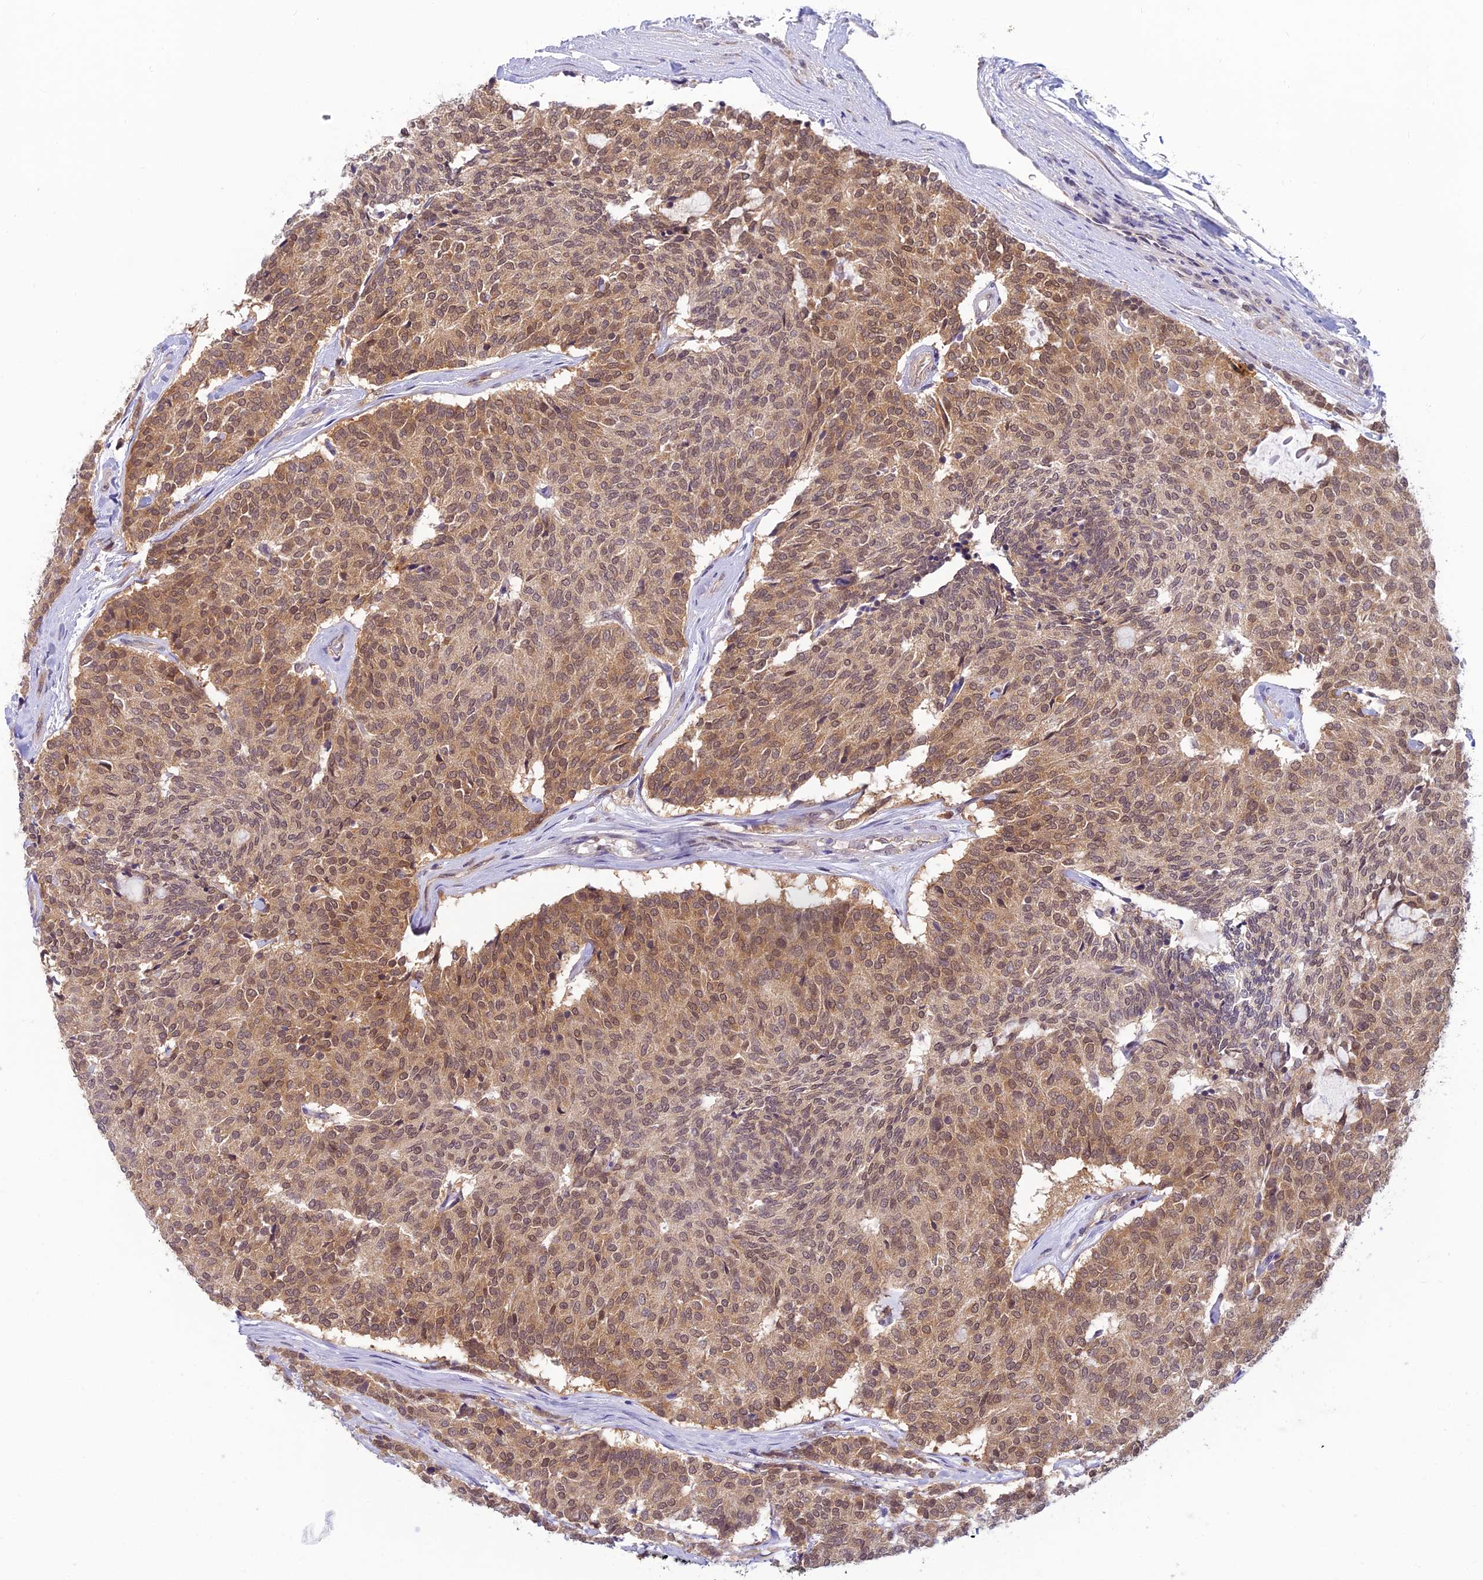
{"staining": {"intensity": "moderate", "quantity": ">75%", "location": "cytoplasmic/membranous,nuclear"}, "tissue": "carcinoid", "cell_type": "Tumor cells", "image_type": "cancer", "snomed": [{"axis": "morphology", "description": "Carcinoid, malignant, NOS"}, {"axis": "topography", "description": "Pancreas"}], "caption": "This photomicrograph reveals immunohistochemistry staining of carcinoid (malignant), with medium moderate cytoplasmic/membranous and nuclear staining in about >75% of tumor cells.", "gene": "SKIC8", "patient": {"sex": "female", "age": 54}}